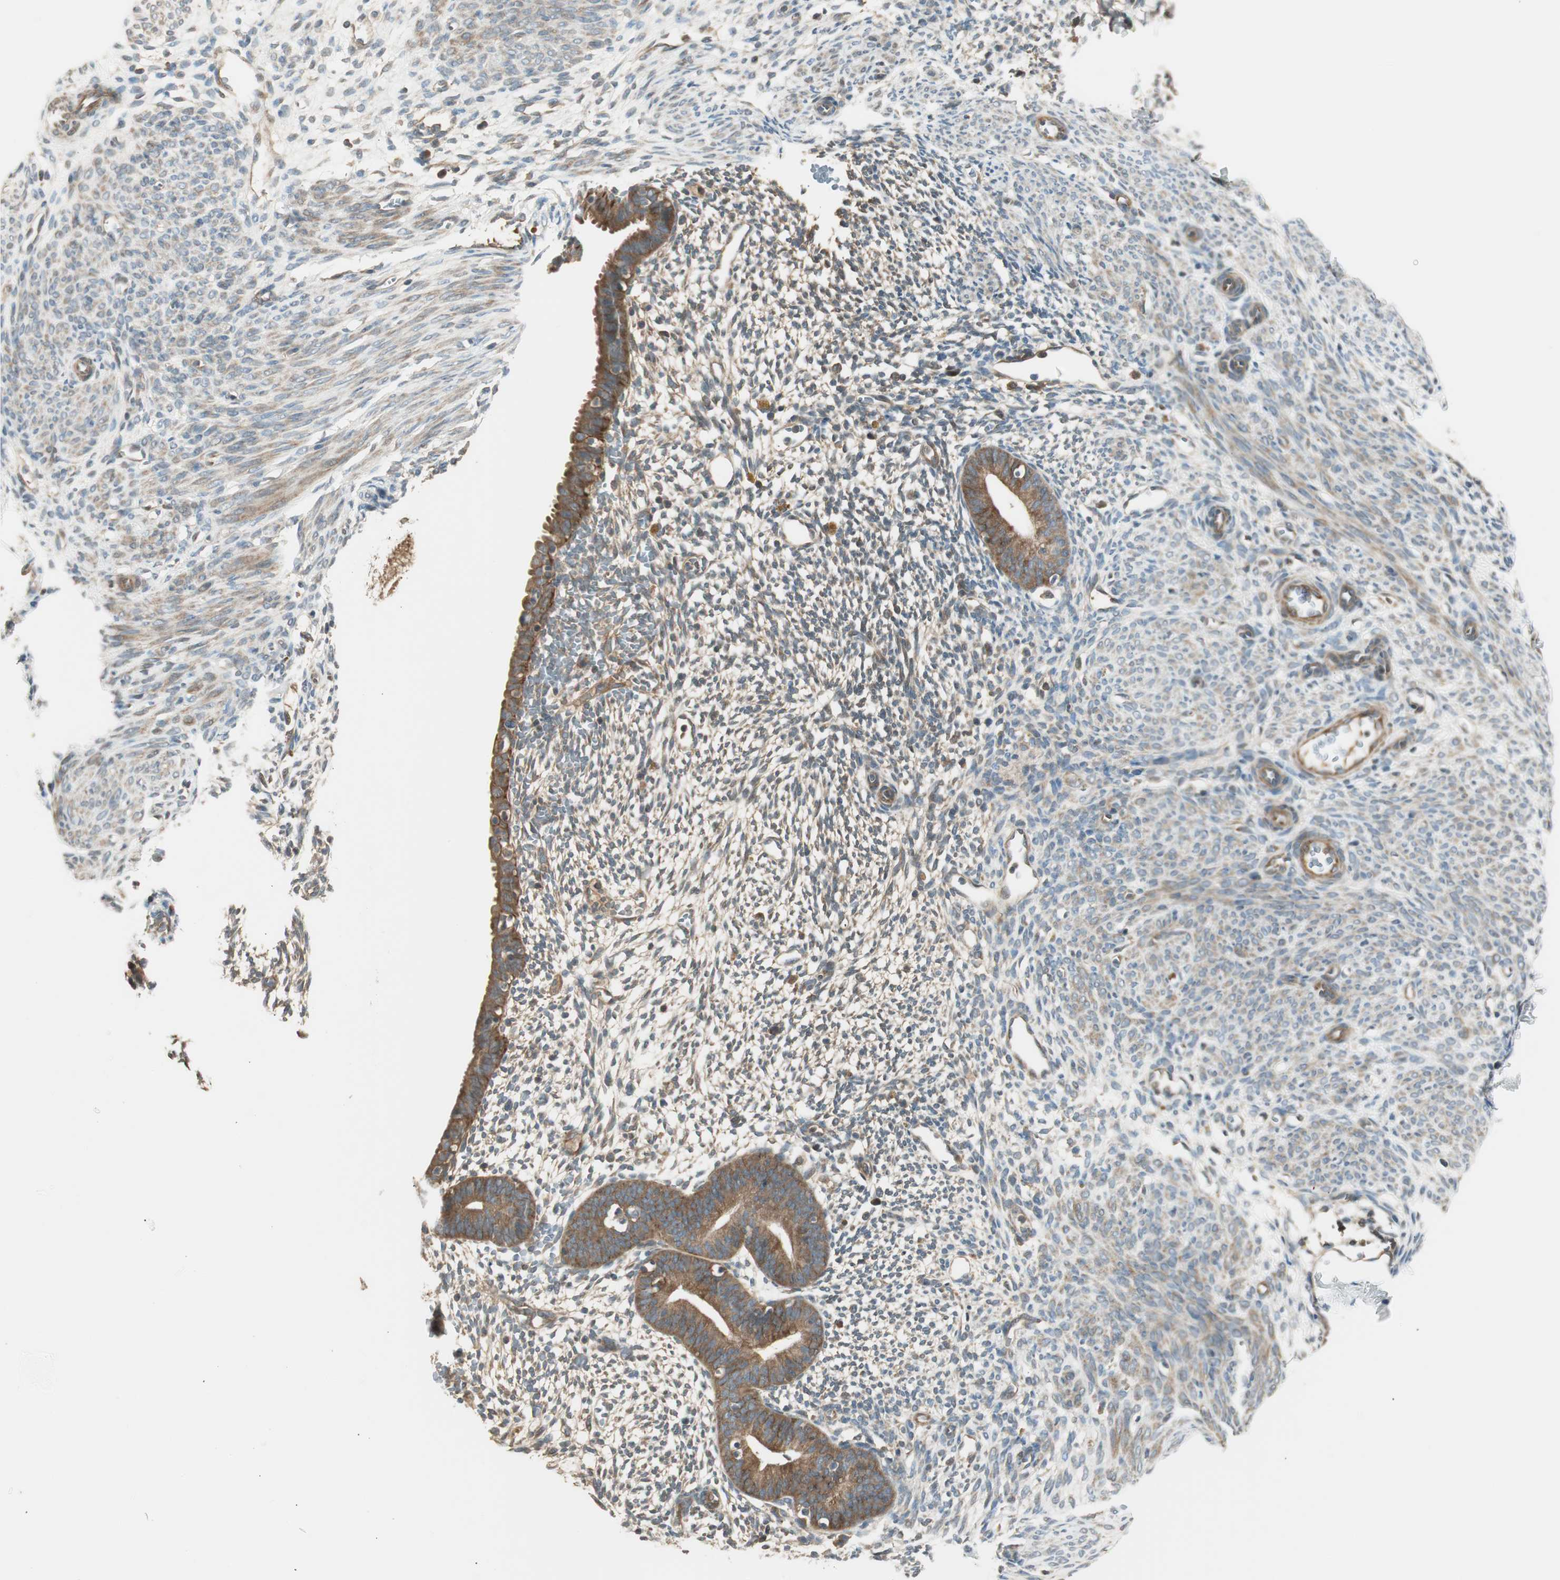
{"staining": {"intensity": "weak", "quantity": "25%-75%", "location": "cytoplasmic/membranous"}, "tissue": "endometrium", "cell_type": "Cells in endometrial stroma", "image_type": "normal", "snomed": [{"axis": "morphology", "description": "Normal tissue, NOS"}, {"axis": "morphology", "description": "Atrophy, NOS"}, {"axis": "topography", "description": "Uterus"}, {"axis": "topography", "description": "Endometrium"}], "caption": "Cells in endometrial stroma demonstrate weak cytoplasmic/membranous staining in about 25%-75% of cells in benign endometrium. (DAB IHC with brightfield microscopy, high magnification).", "gene": "PFDN5", "patient": {"sex": "female", "age": 68}}